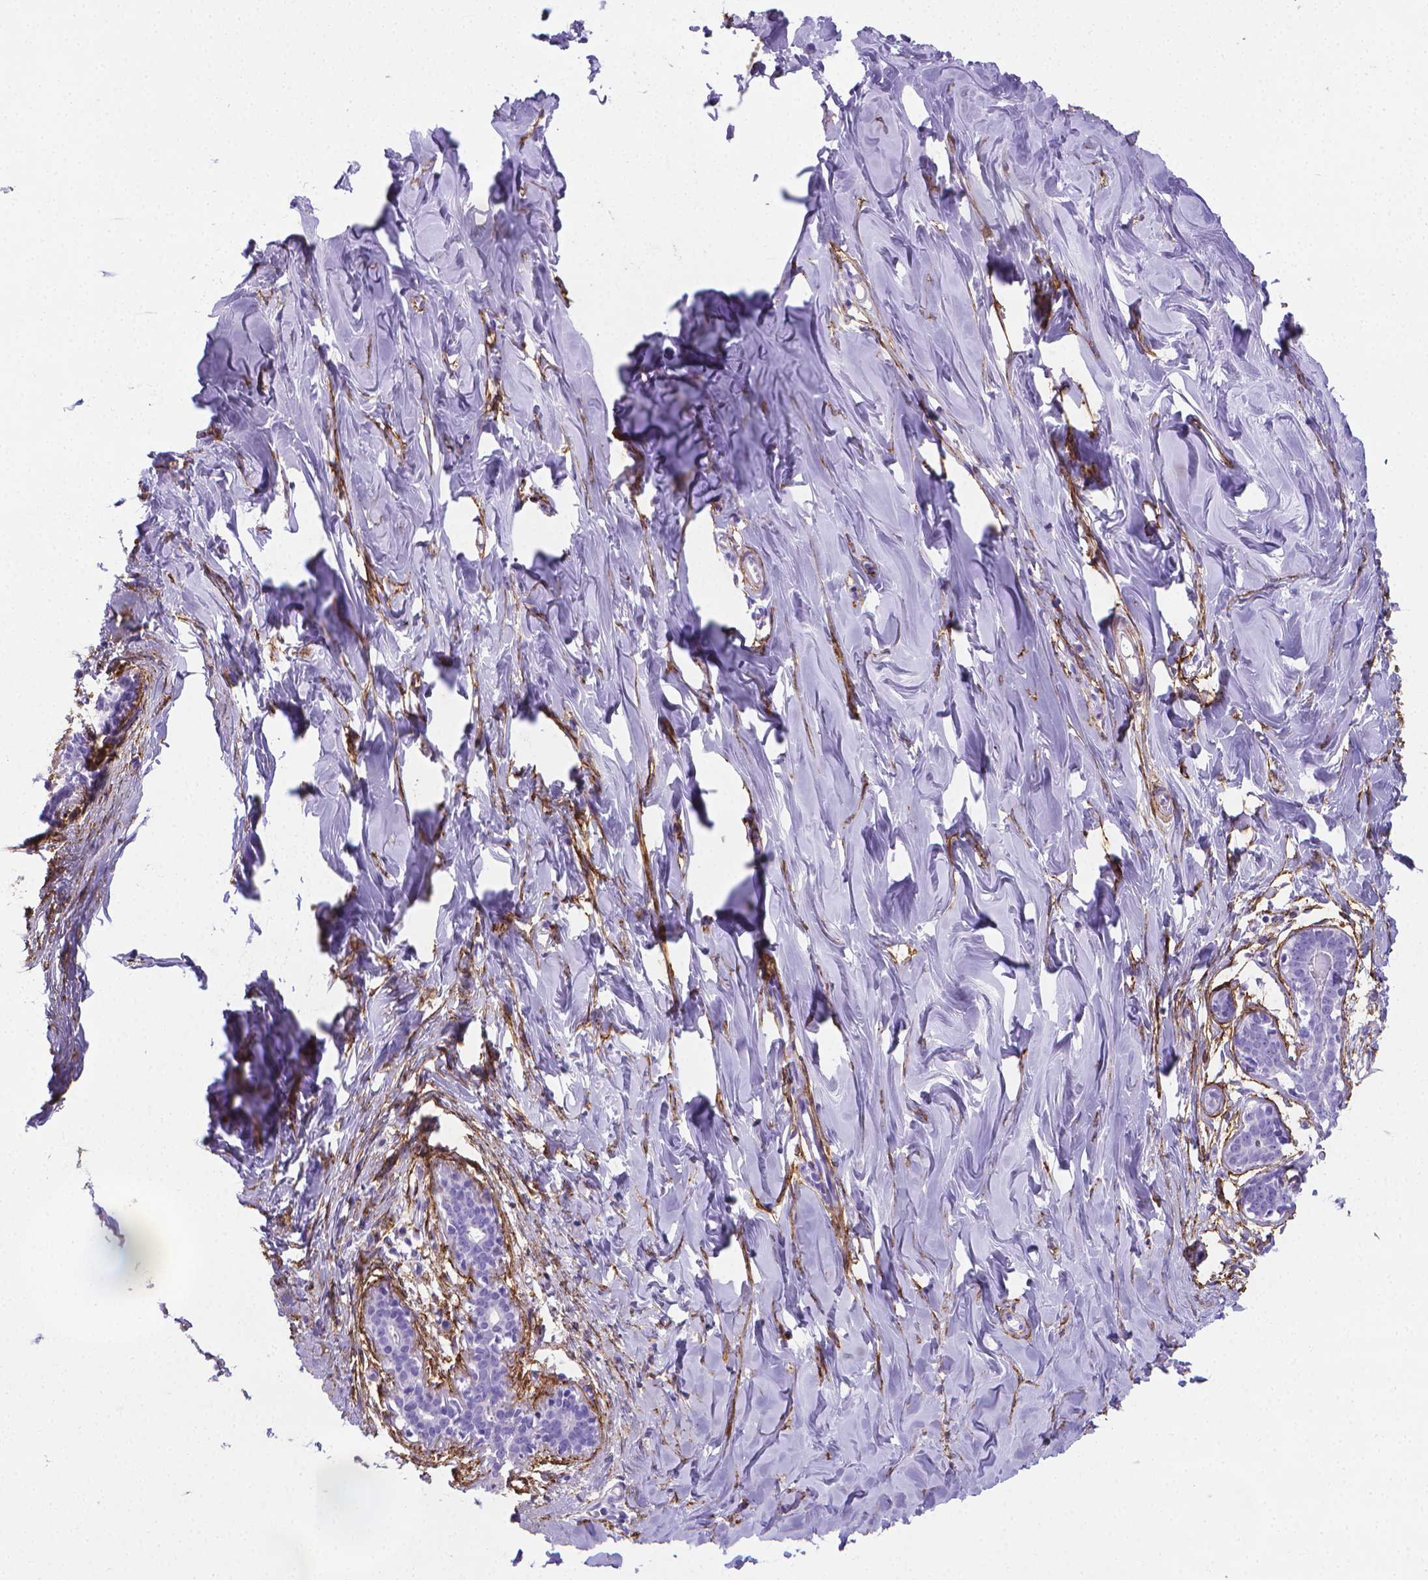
{"staining": {"intensity": "negative", "quantity": "none", "location": "none"}, "tissue": "breast", "cell_type": "Adipocytes", "image_type": "normal", "snomed": [{"axis": "morphology", "description": "Normal tissue, NOS"}, {"axis": "topography", "description": "Breast"}], "caption": "Immunohistochemistry (IHC) image of normal breast: breast stained with DAB (3,3'-diaminobenzidine) displays no significant protein staining in adipocytes.", "gene": "MFAP2", "patient": {"sex": "female", "age": 27}}